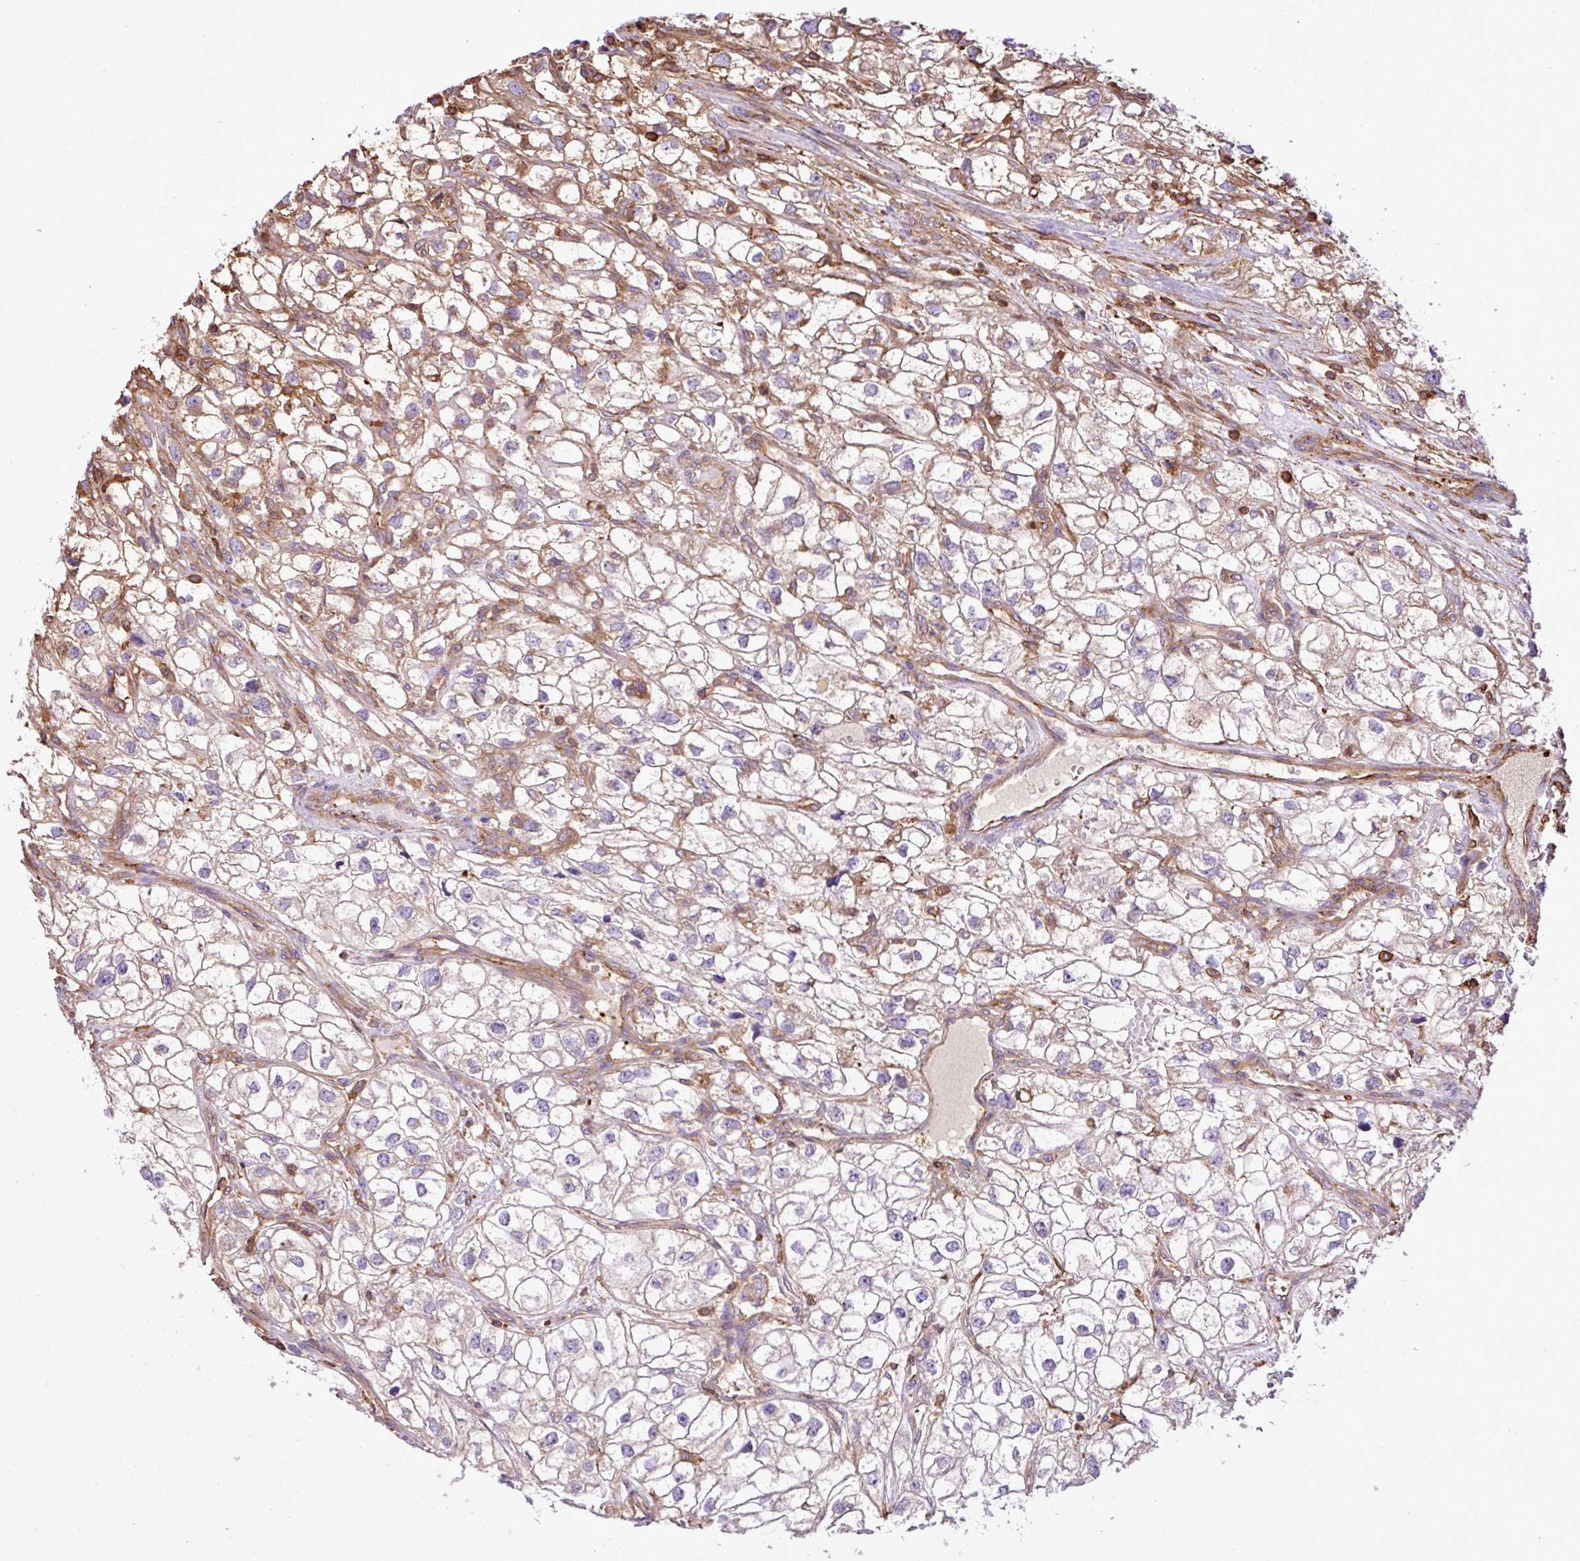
{"staining": {"intensity": "moderate", "quantity": "<25%", "location": "cytoplasmic/membranous"}, "tissue": "renal cancer", "cell_type": "Tumor cells", "image_type": "cancer", "snomed": [{"axis": "morphology", "description": "Adenocarcinoma, NOS"}, {"axis": "topography", "description": "Kidney"}], "caption": "This is a micrograph of IHC staining of renal cancer (adenocarcinoma), which shows moderate staining in the cytoplasmic/membranous of tumor cells.", "gene": "PGAP6", "patient": {"sex": "male", "age": 59}}